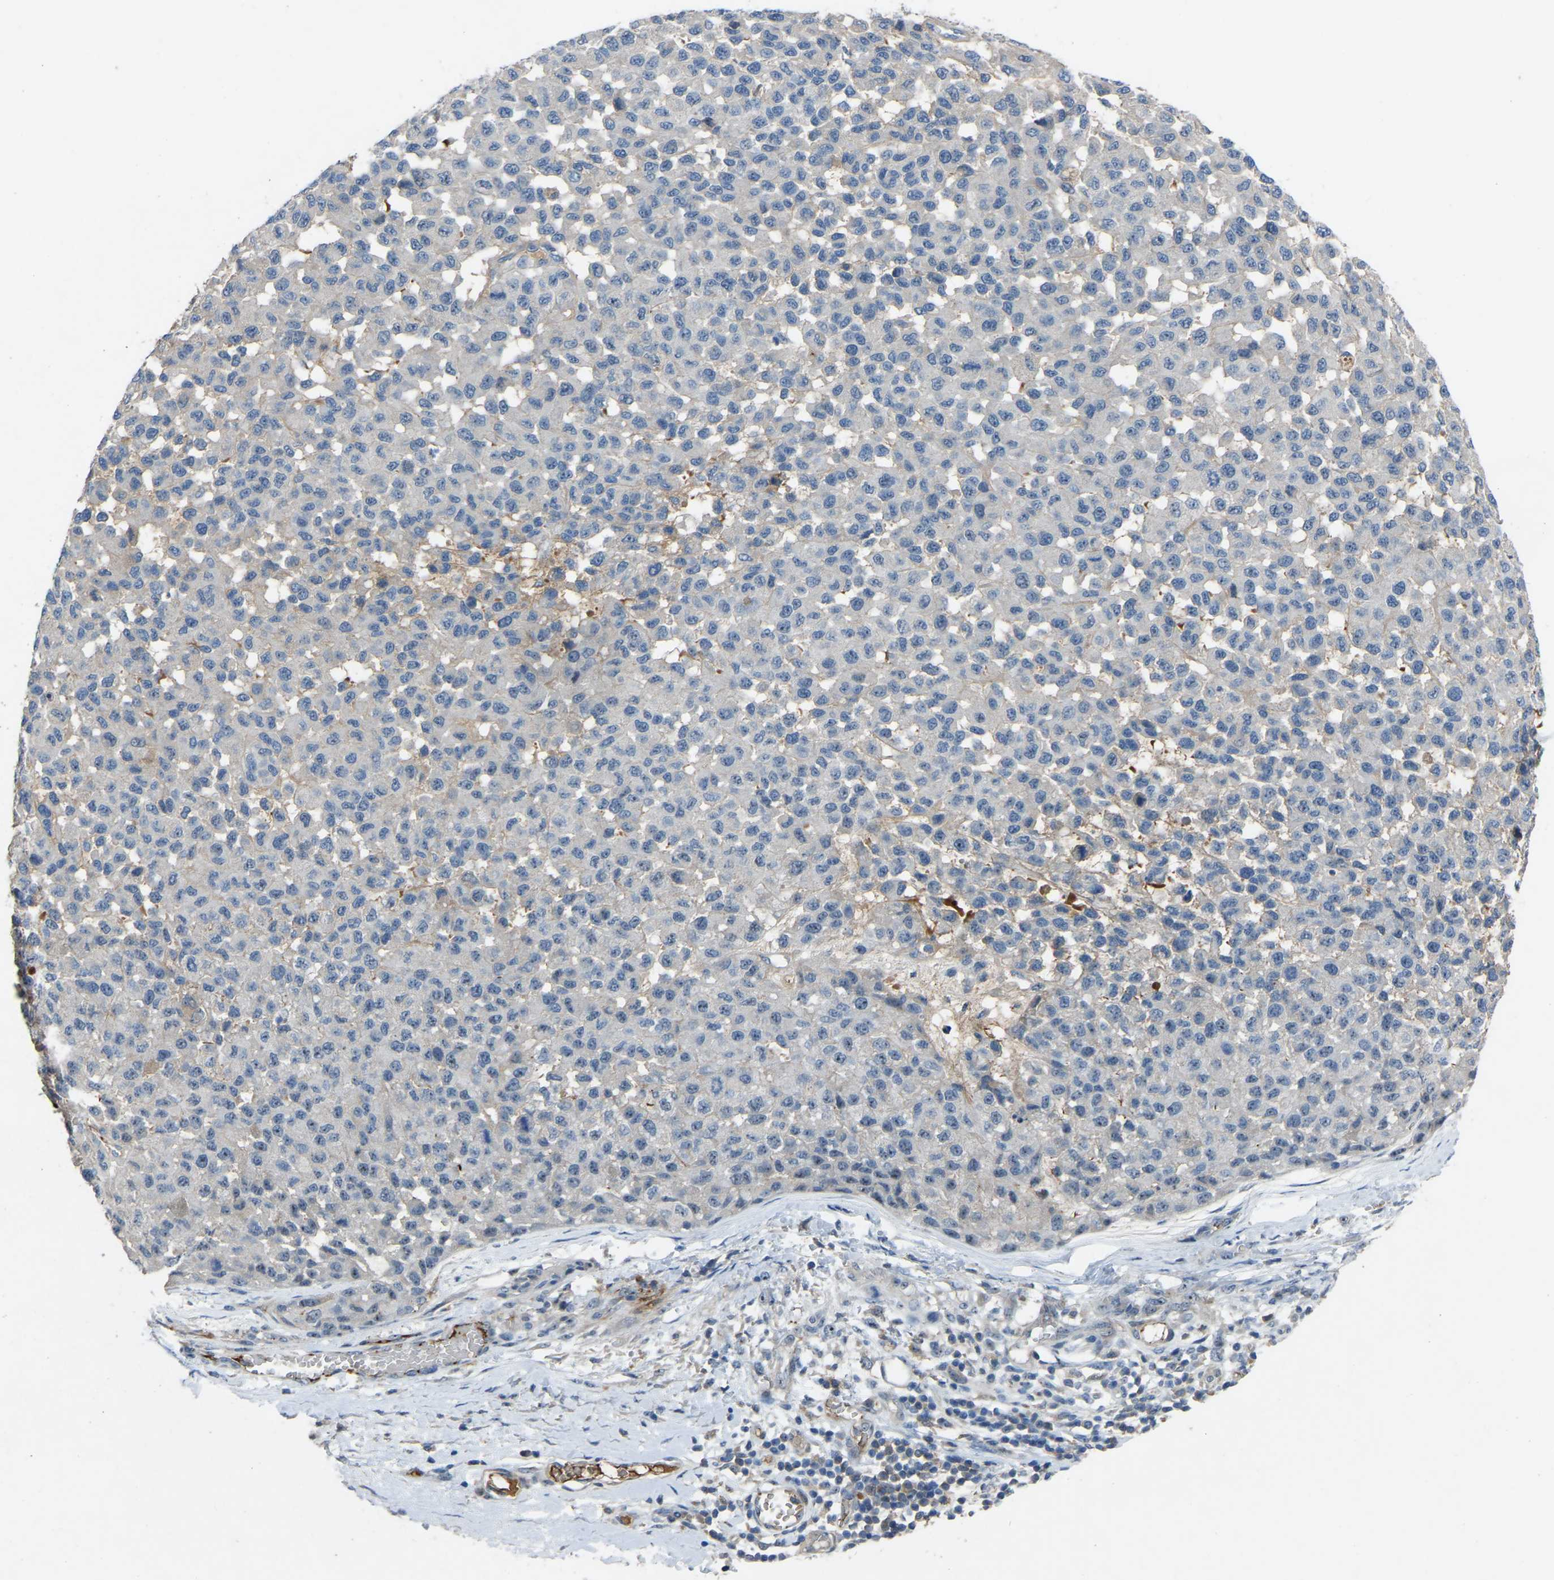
{"staining": {"intensity": "negative", "quantity": "none", "location": "none"}, "tissue": "melanoma", "cell_type": "Tumor cells", "image_type": "cancer", "snomed": [{"axis": "morphology", "description": "Malignant melanoma, NOS"}, {"axis": "topography", "description": "Skin"}], "caption": "An IHC image of malignant melanoma is shown. There is no staining in tumor cells of malignant melanoma. Nuclei are stained in blue.", "gene": "FHIT", "patient": {"sex": "male", "age": 62}}